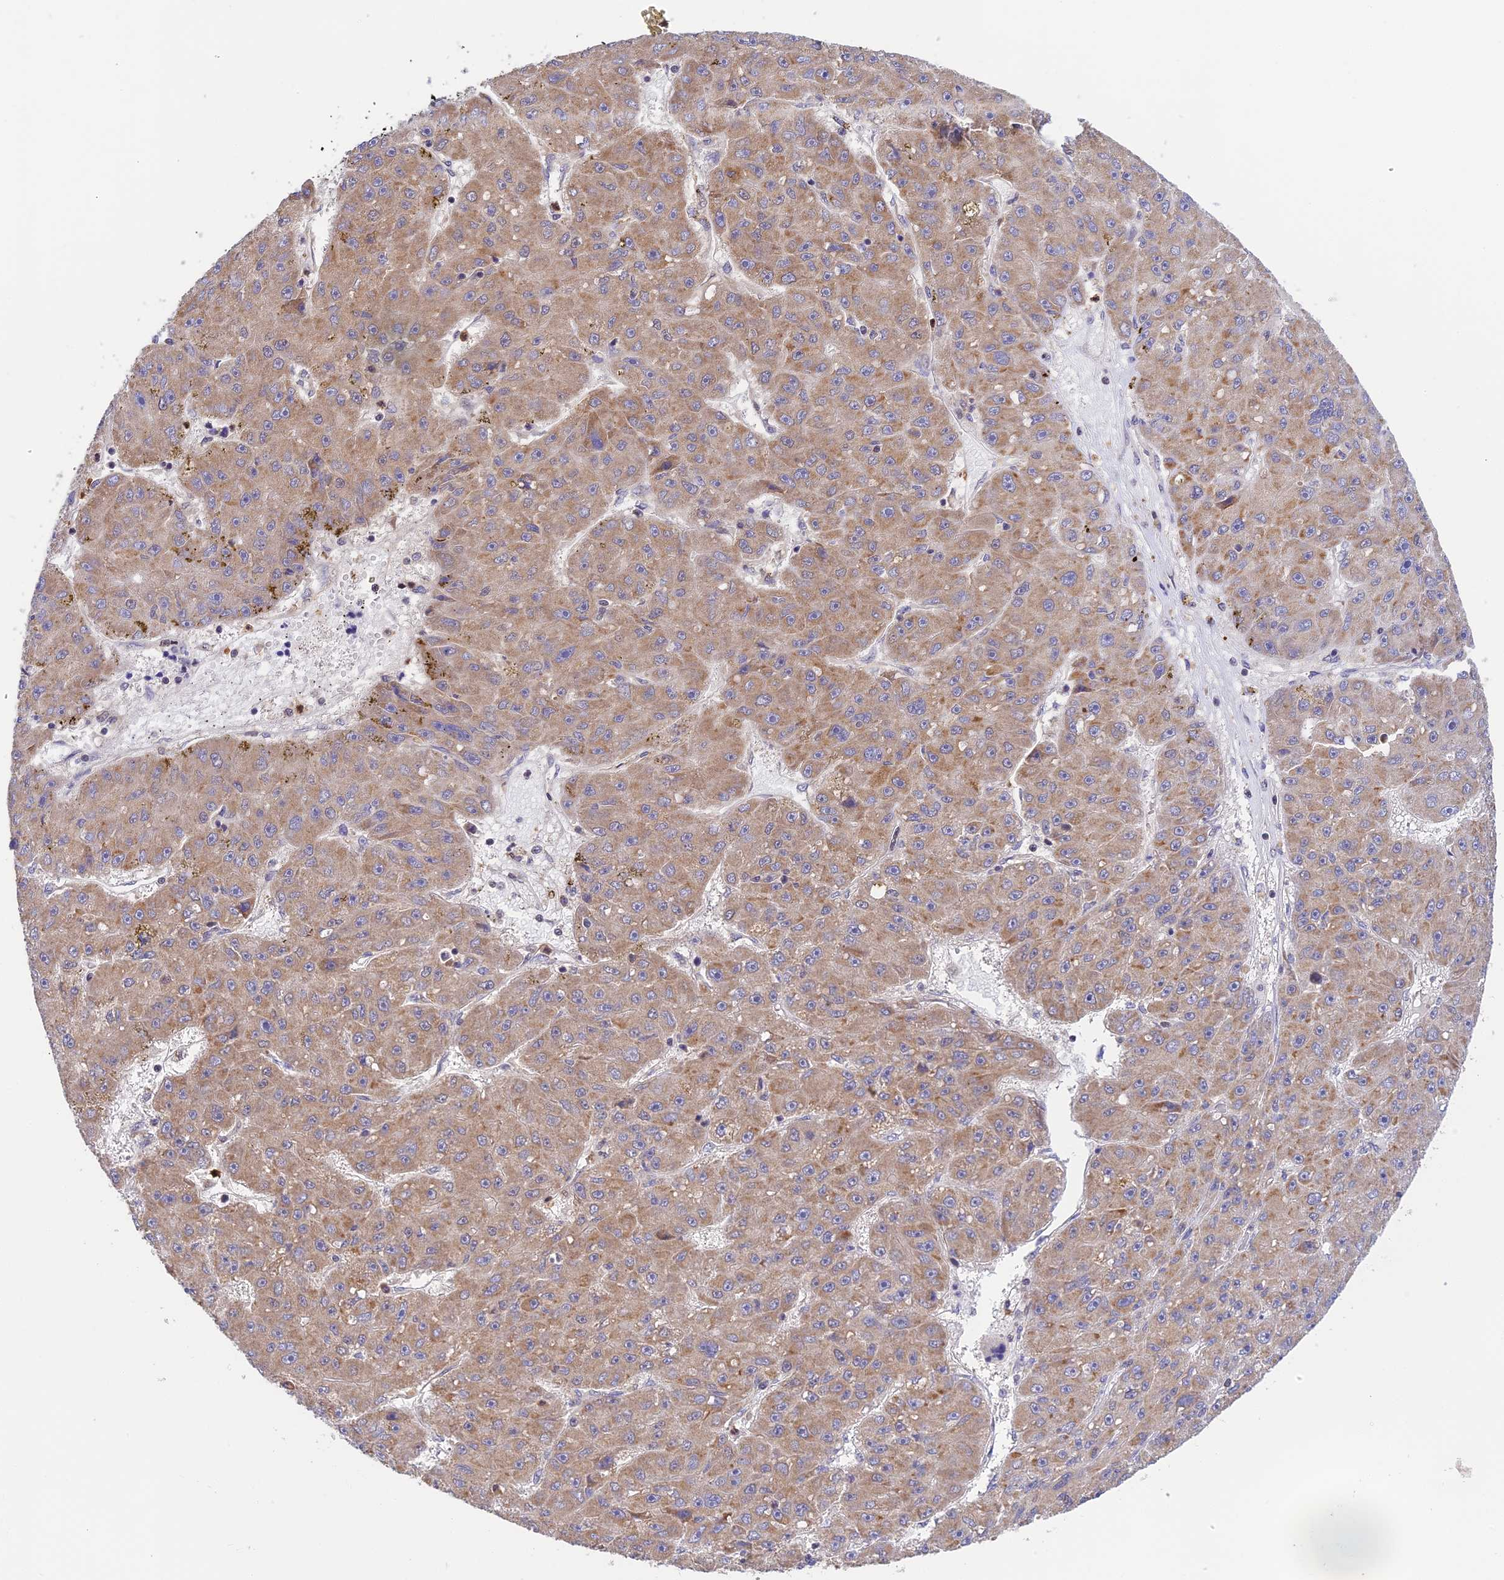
{"staining": {"intensity": "weak", "quantity": ">75%", "location": "cytoplasmic/membranous"}, "tissue": "liver cancer", "cell_type": "Tumor cells", "image_type": "cancer", "snomed": [{"axis": "morphology", "description": "Carcinoma, Hepatocellular, NOS"}, {"axis": "topography", "description": "Liver"}], "caption": "The photomicrograph displays staining of liver cancer (hepatocellular carcinoma), revealing weak cytoplasmic/membranous protein positivity (brown color) within tumor cells.", "gene": "PEX16", "patient": {"sex": "male", "age": 67}}